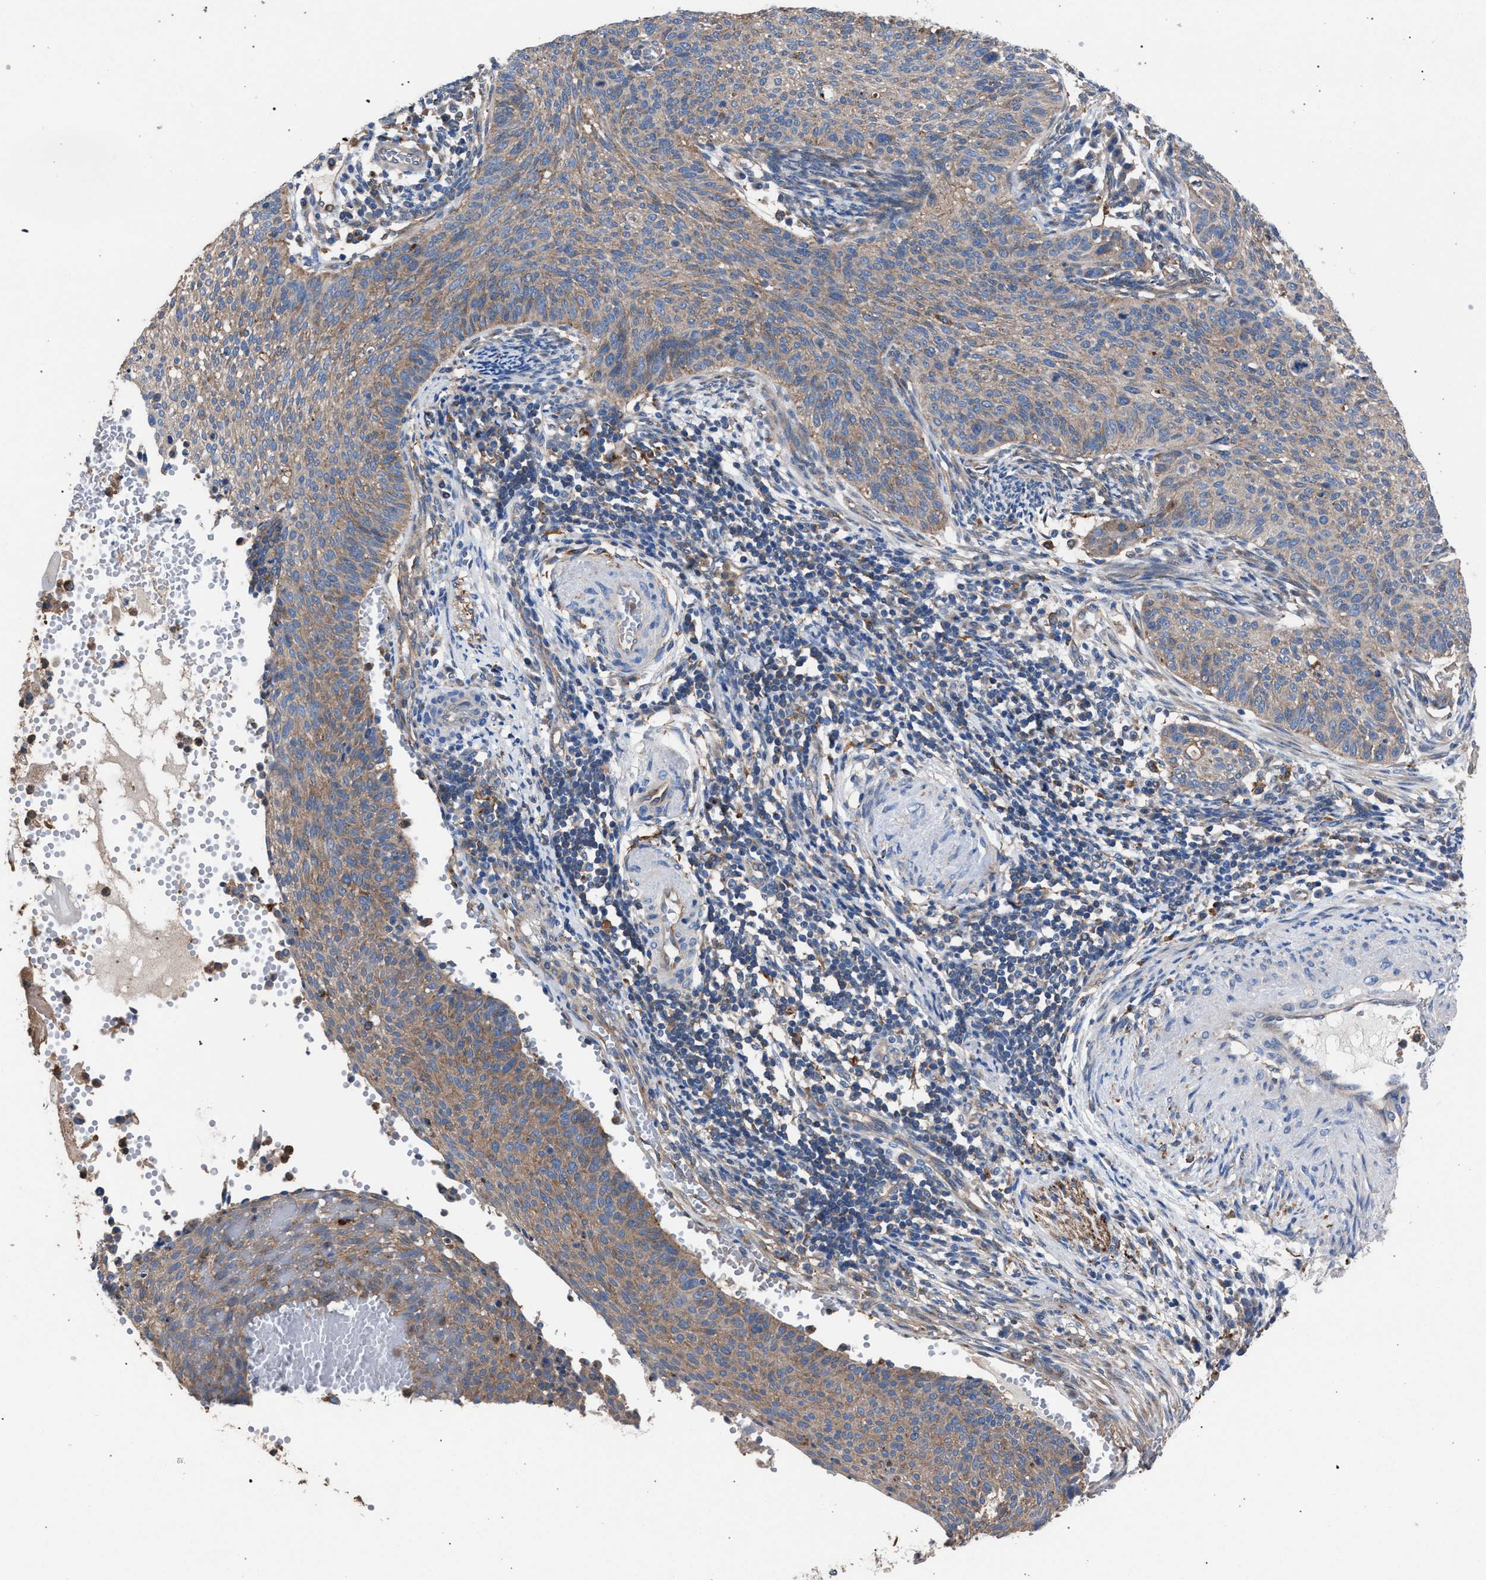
{"staining": {"intensity": "moderate", "quantity": ">75%", "location": "cytoplasmic/membranous"}, "tissue": "cervical cancer", "cell_type": "Tumor cells", "image_type": "cancer", "snomed": [{"axis": "morphology", "description": "Squamous cell carcinoma, NOS"}, {"axis": "topography", "description": "Cervix"}], "caption": "There is medium levels of moderate cytoplasmic/membranous positivity in tumor cells of cervical squamous cell carcinoma, as demonstrated by immunohistochemical staining (brown color).", "gene": "ATP6V0A1", "patient": {"sex": "female", "age": 70}}